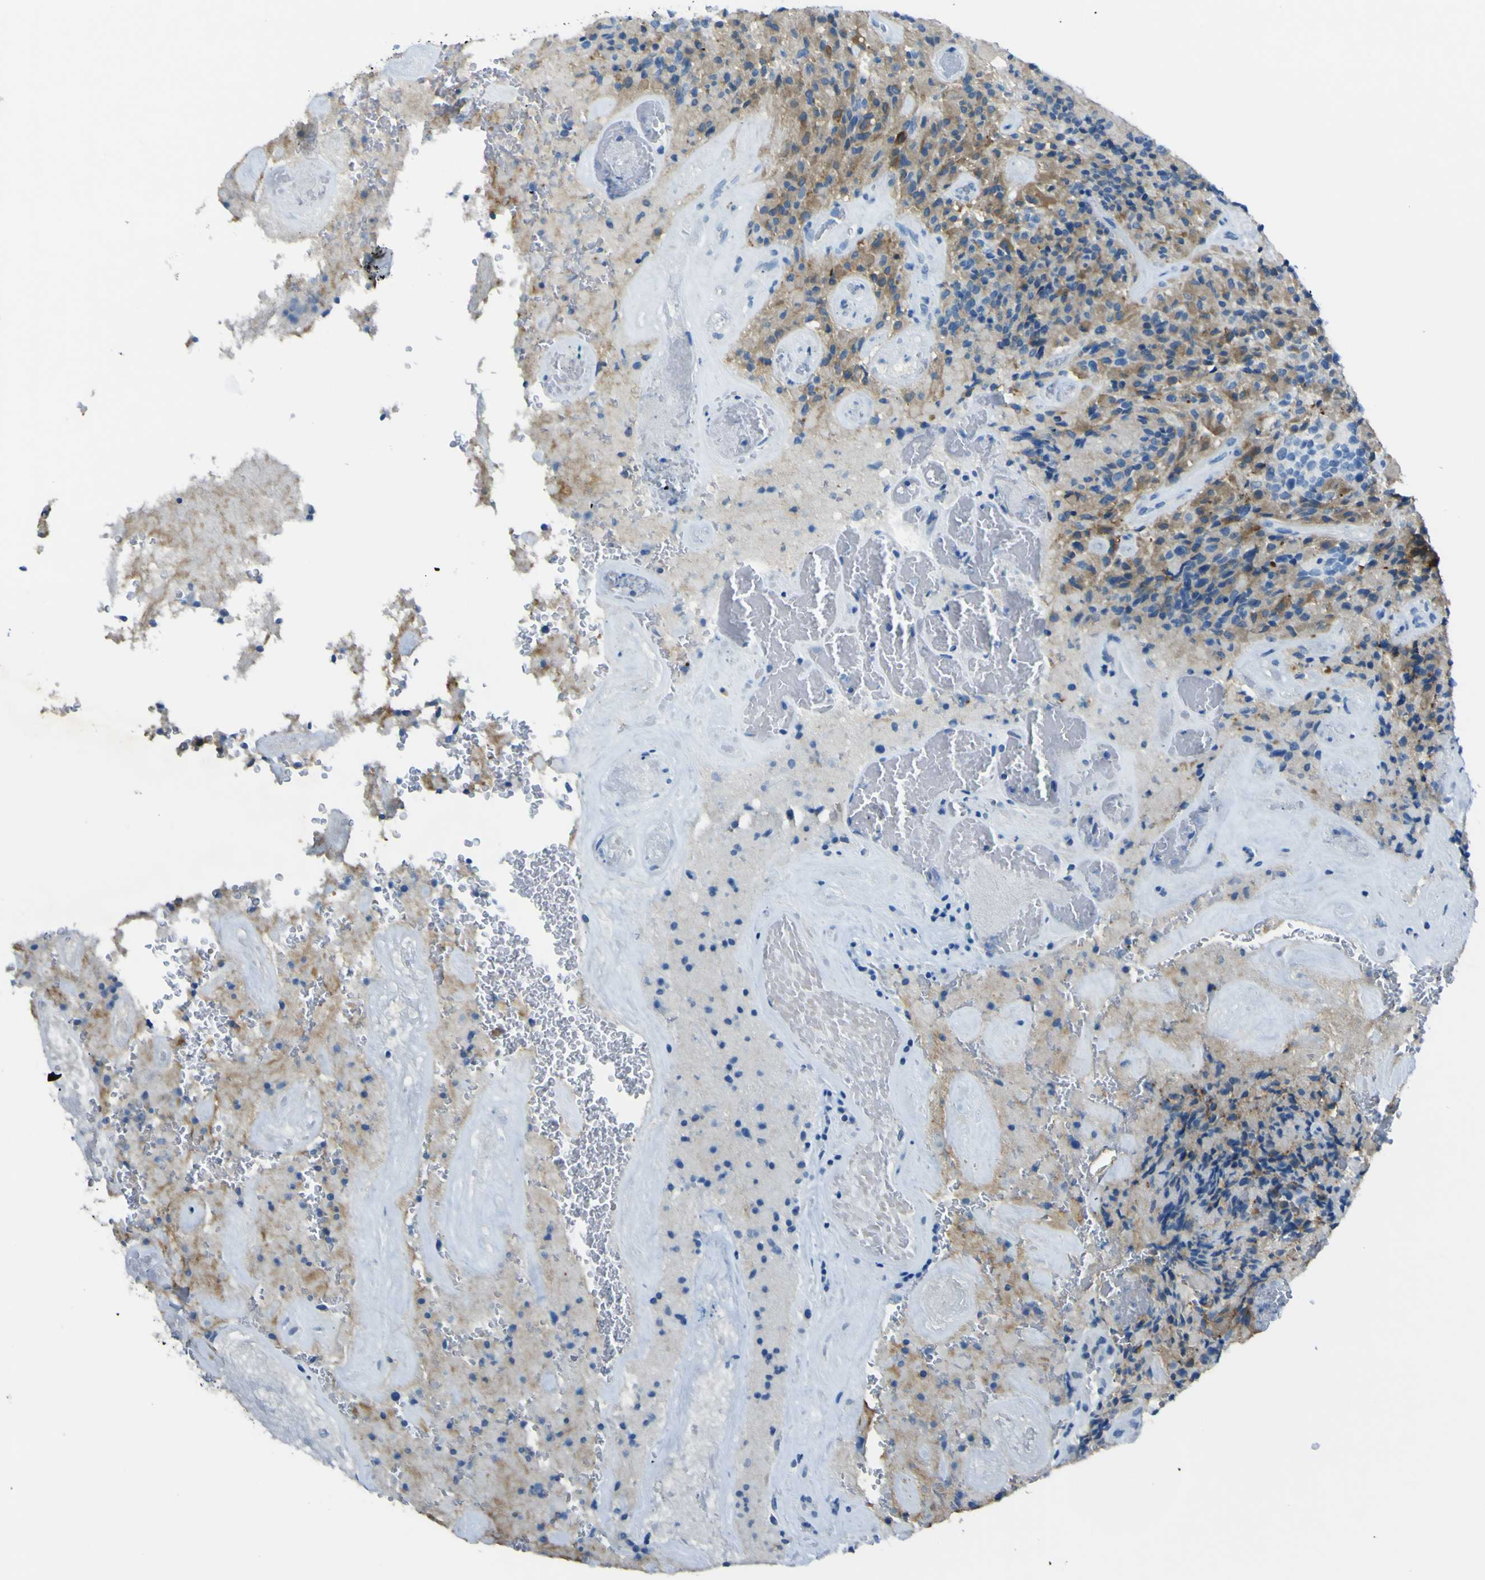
{"staining": {"intensity": "negative", "quantity": "none", "location": "none"}, "tissue": "glioma", "cell_type": "Tumor cells", "image_type": "cancer", "snomed": [{"axis": "morphology", "description": "Glioma, malignant, High grade"}, {"axis": "topography", "description": "Brain"}], "caption": "Micrograph shows no protein expression in tumor cells of glioma tissue.", "gene": "PHKG1", "patient": {"sex": "male", "age": 71}}